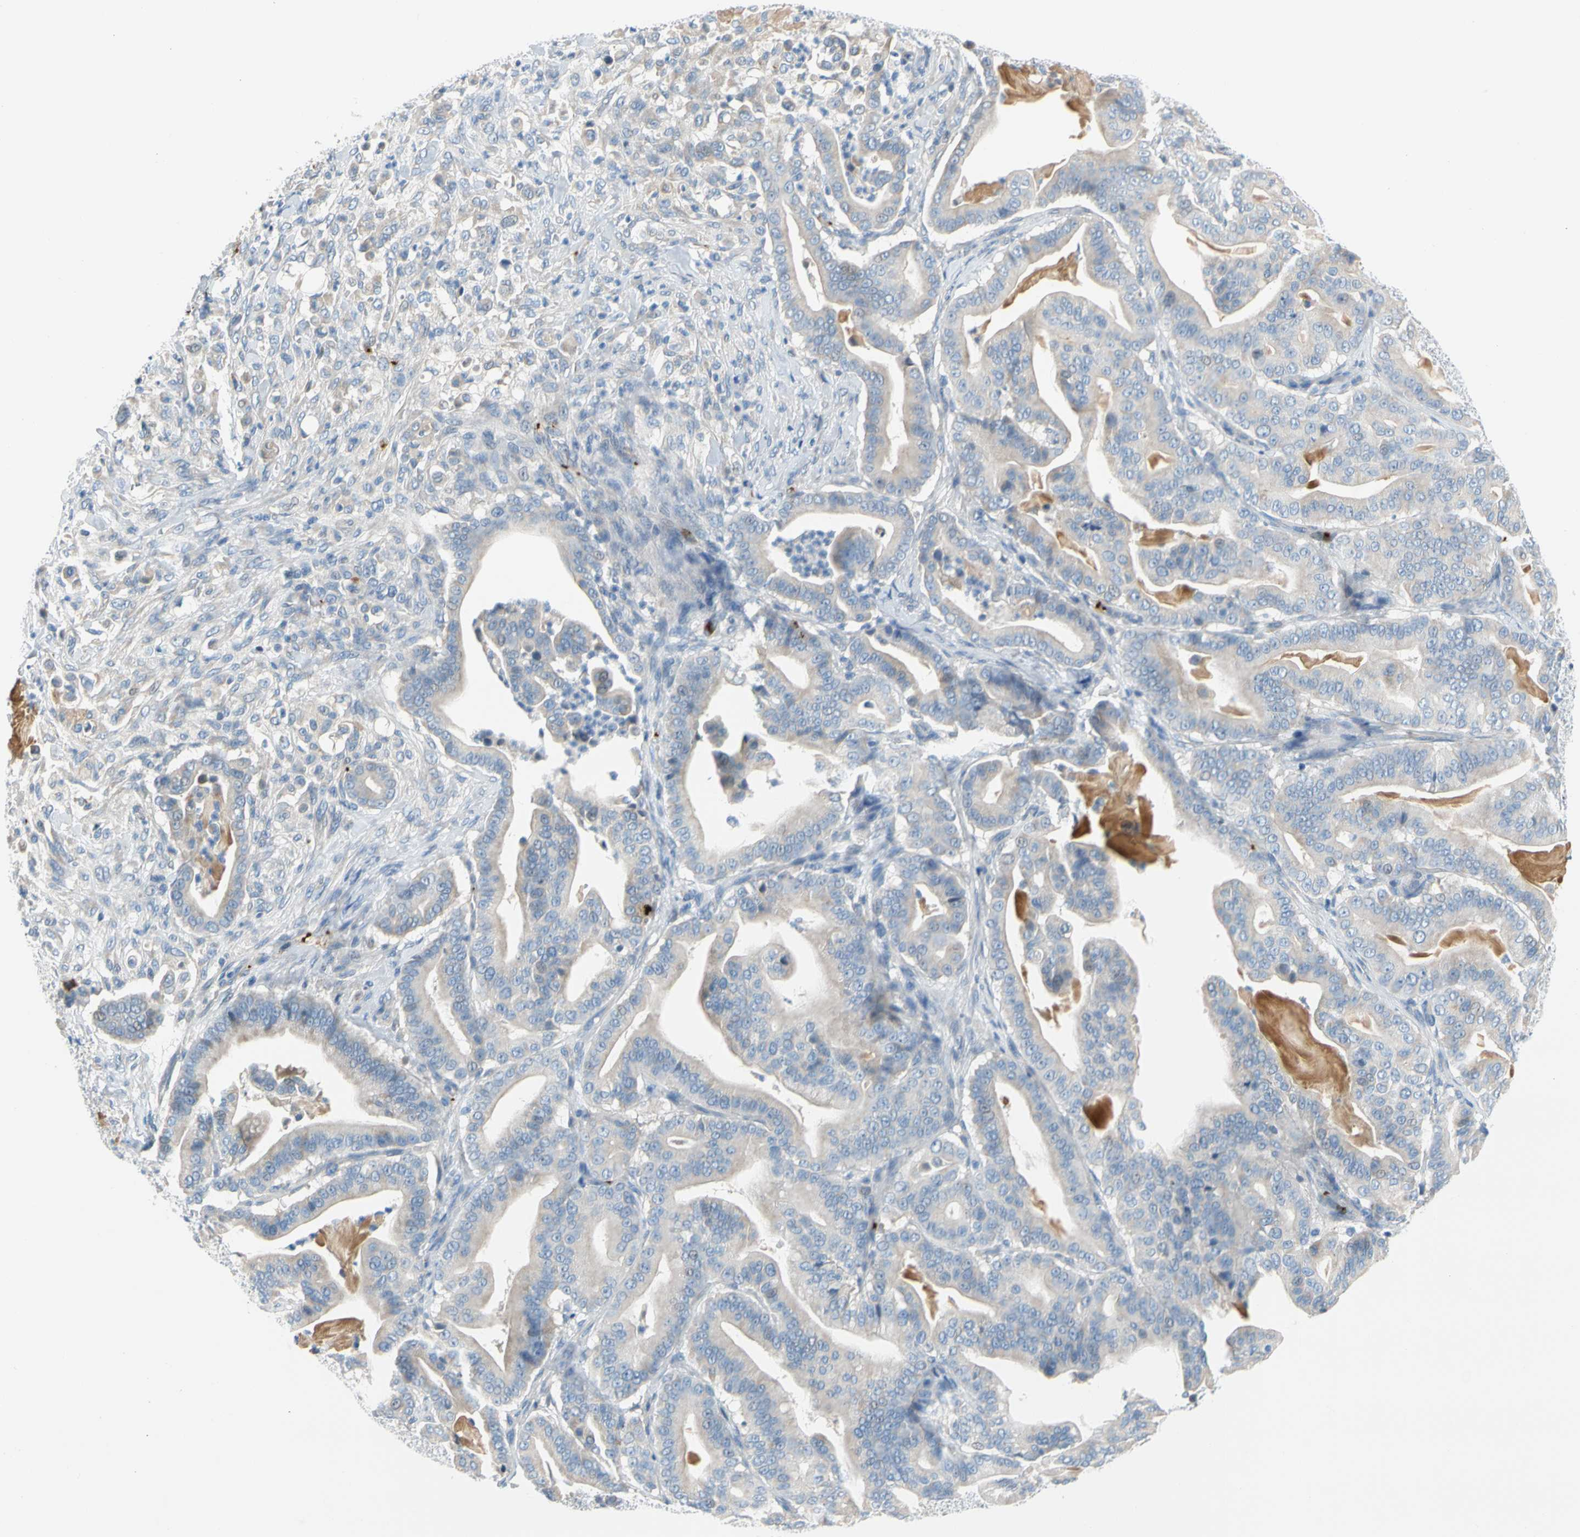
{"staining": {"intensity": "weak", "quantity": "<25%", "location": "cytoplasmic/membranous"}, "tissue": "pancreatic cancer", "cell_type": "Tumor cells", "image_type": "cancer", "snomed": [{"axis": "morphology", "description": "Adenocarcinoma, NOS"}, {"axis": "topography", "description": "Pancreas"}], "caption": "Micrograph shows no protein expression in tumor cells of pancreatic adenocarcinoma tissue.", "gene": "PPBP", "patient": {"sex": "male", "age": 63}}